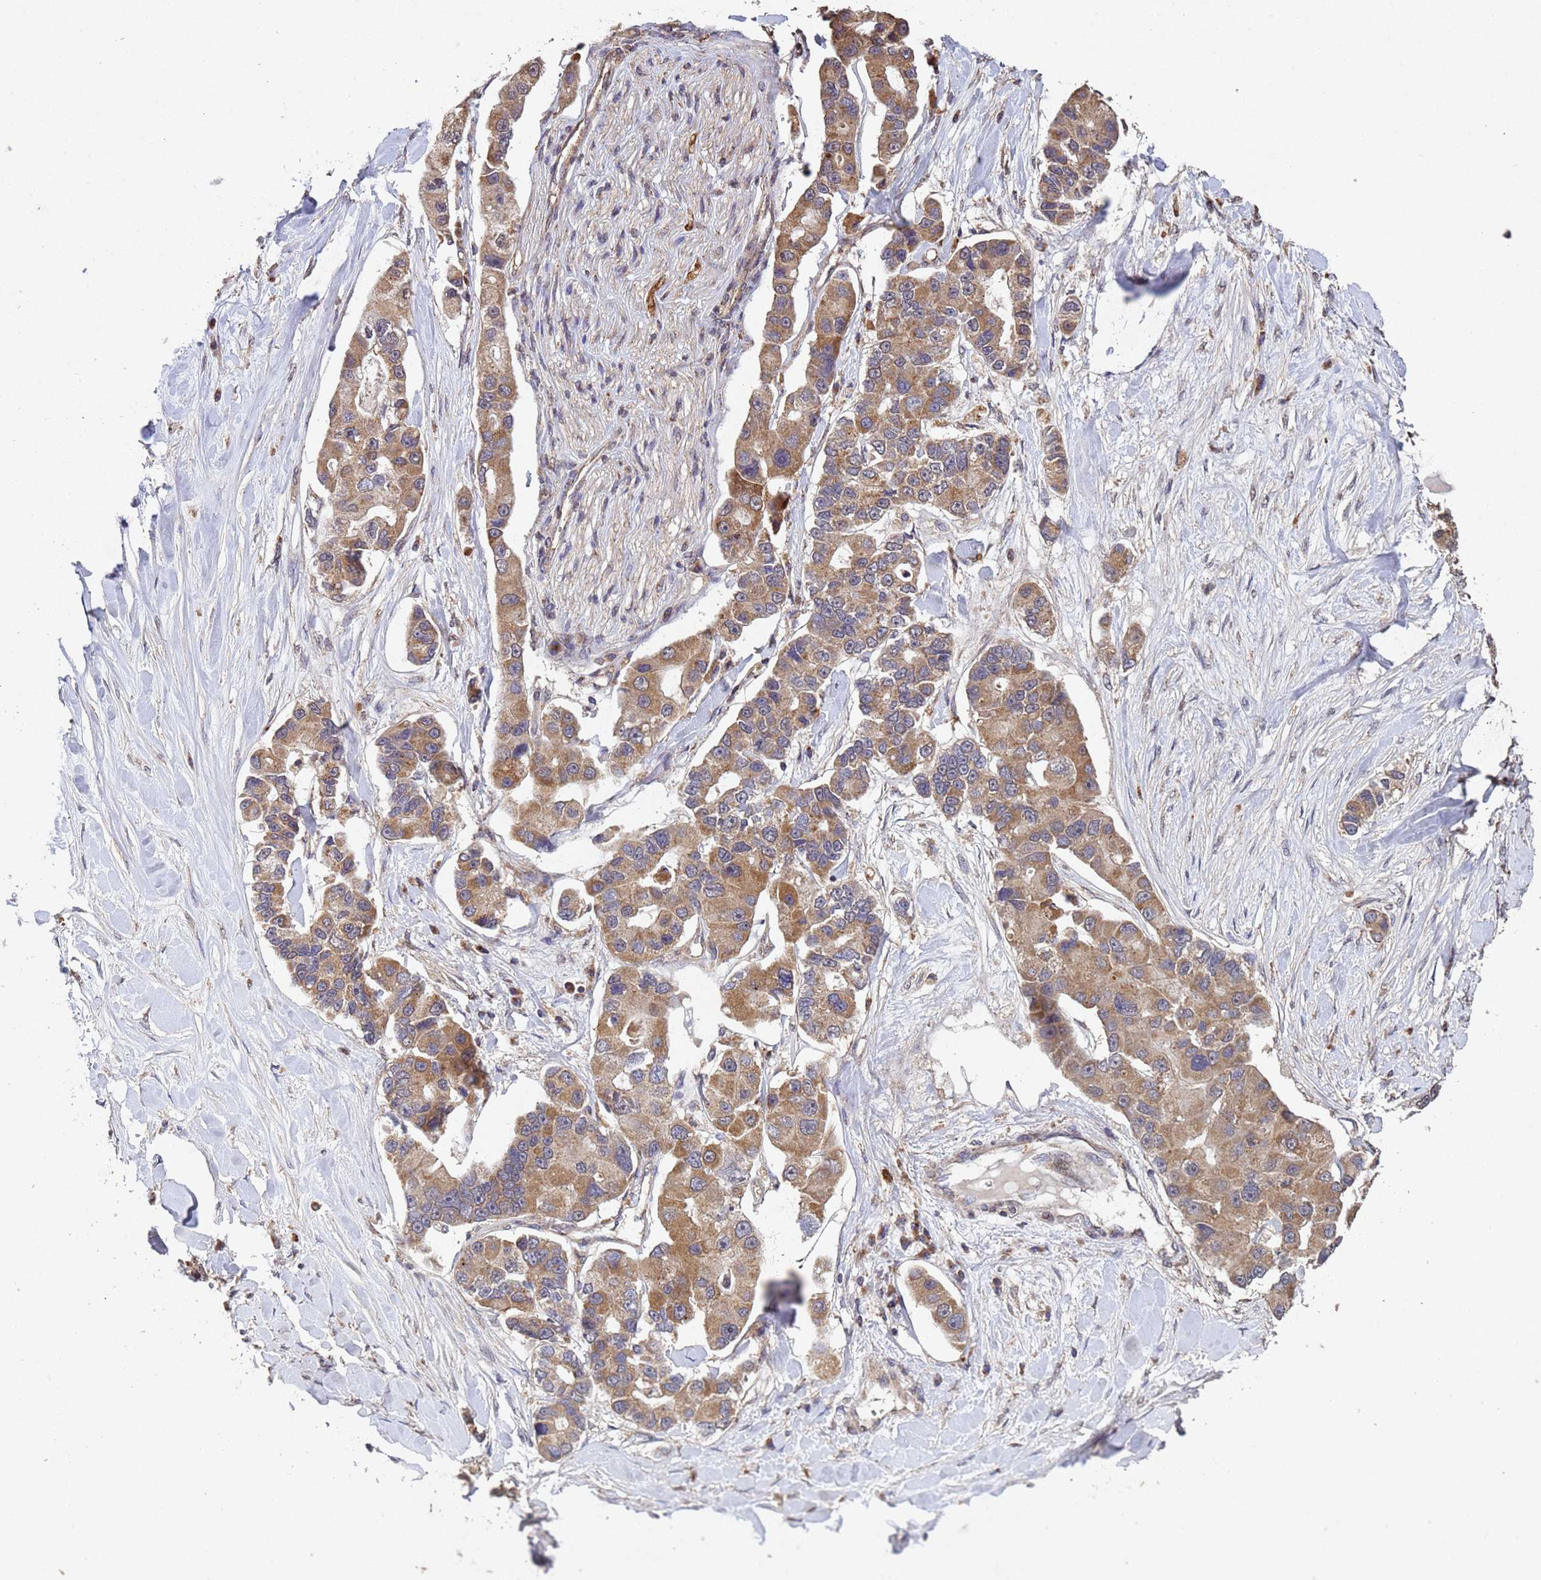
{"staining": {"intensity": "moderate", "quantity": ">75%", "location": "cytoplasmic/membranous"}, "tissue": "lung cancer", "cell_type": "Tumor cells", "image_type": "cancer", "snomed": [{"axis": "morphology", "description": "Adenocarcinoma, NOS"}, {"axis": "topography", "description": "Lung"}], "caption": "The image displays staining of lung adenocarcinoma, revealing moderate cytoplasmic/membranous protein expression (brown color) within tumor cells.", "gene": "FASTKD1", "patient": {"sex": "female", "age": 54}}